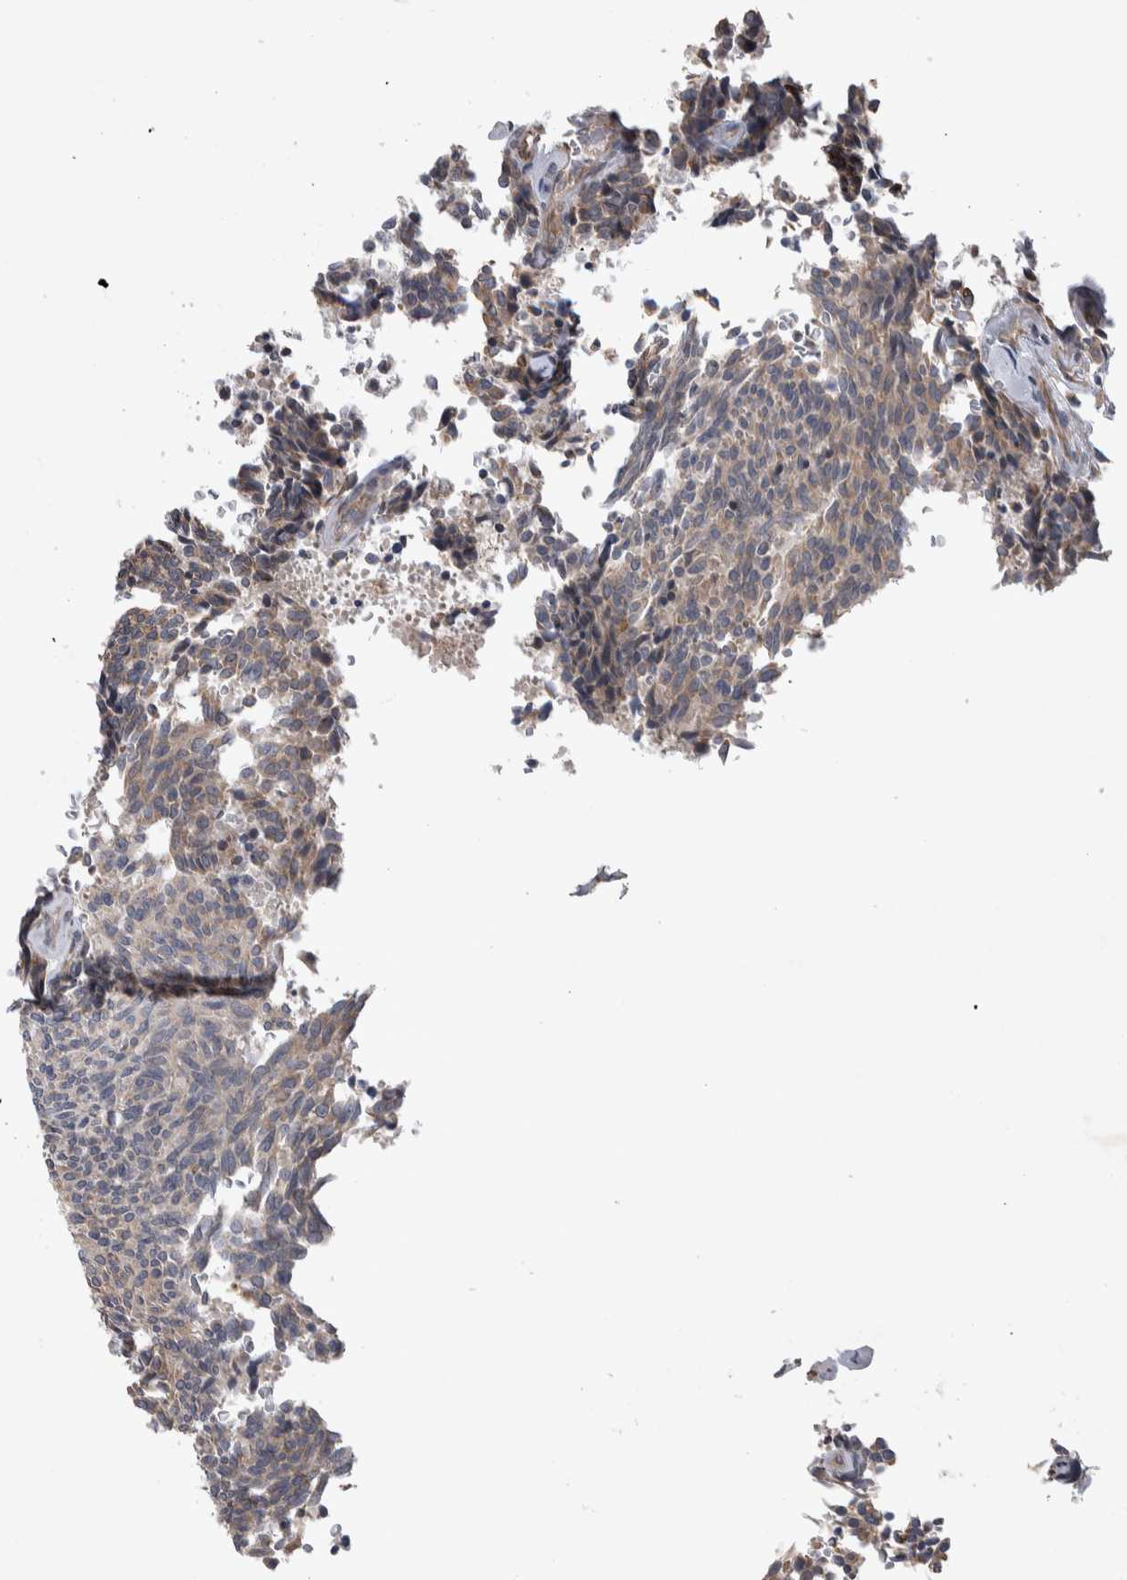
{"staining": {"intensity": "weak", "quantity": "25%-75%", "location": "cytoplasmic/membranous"}, "tissue": "carcinoid", "cell_type": "Tumor cells", "image_type": "cancer", "snomed": [{"axis": "morphology", "description": "Carcinoid, malignant, NOS"}, {"axis": "topography", "description": "Pancreas"}], "caption": "Immunohistochemical staining of human malignant carcinoid reveals weak cytoplasmic/membranous protein positivity in about 25%-75% of tumor cells.", "gene": "IBTK", "patient": {"sex": "female", "age": 54}}